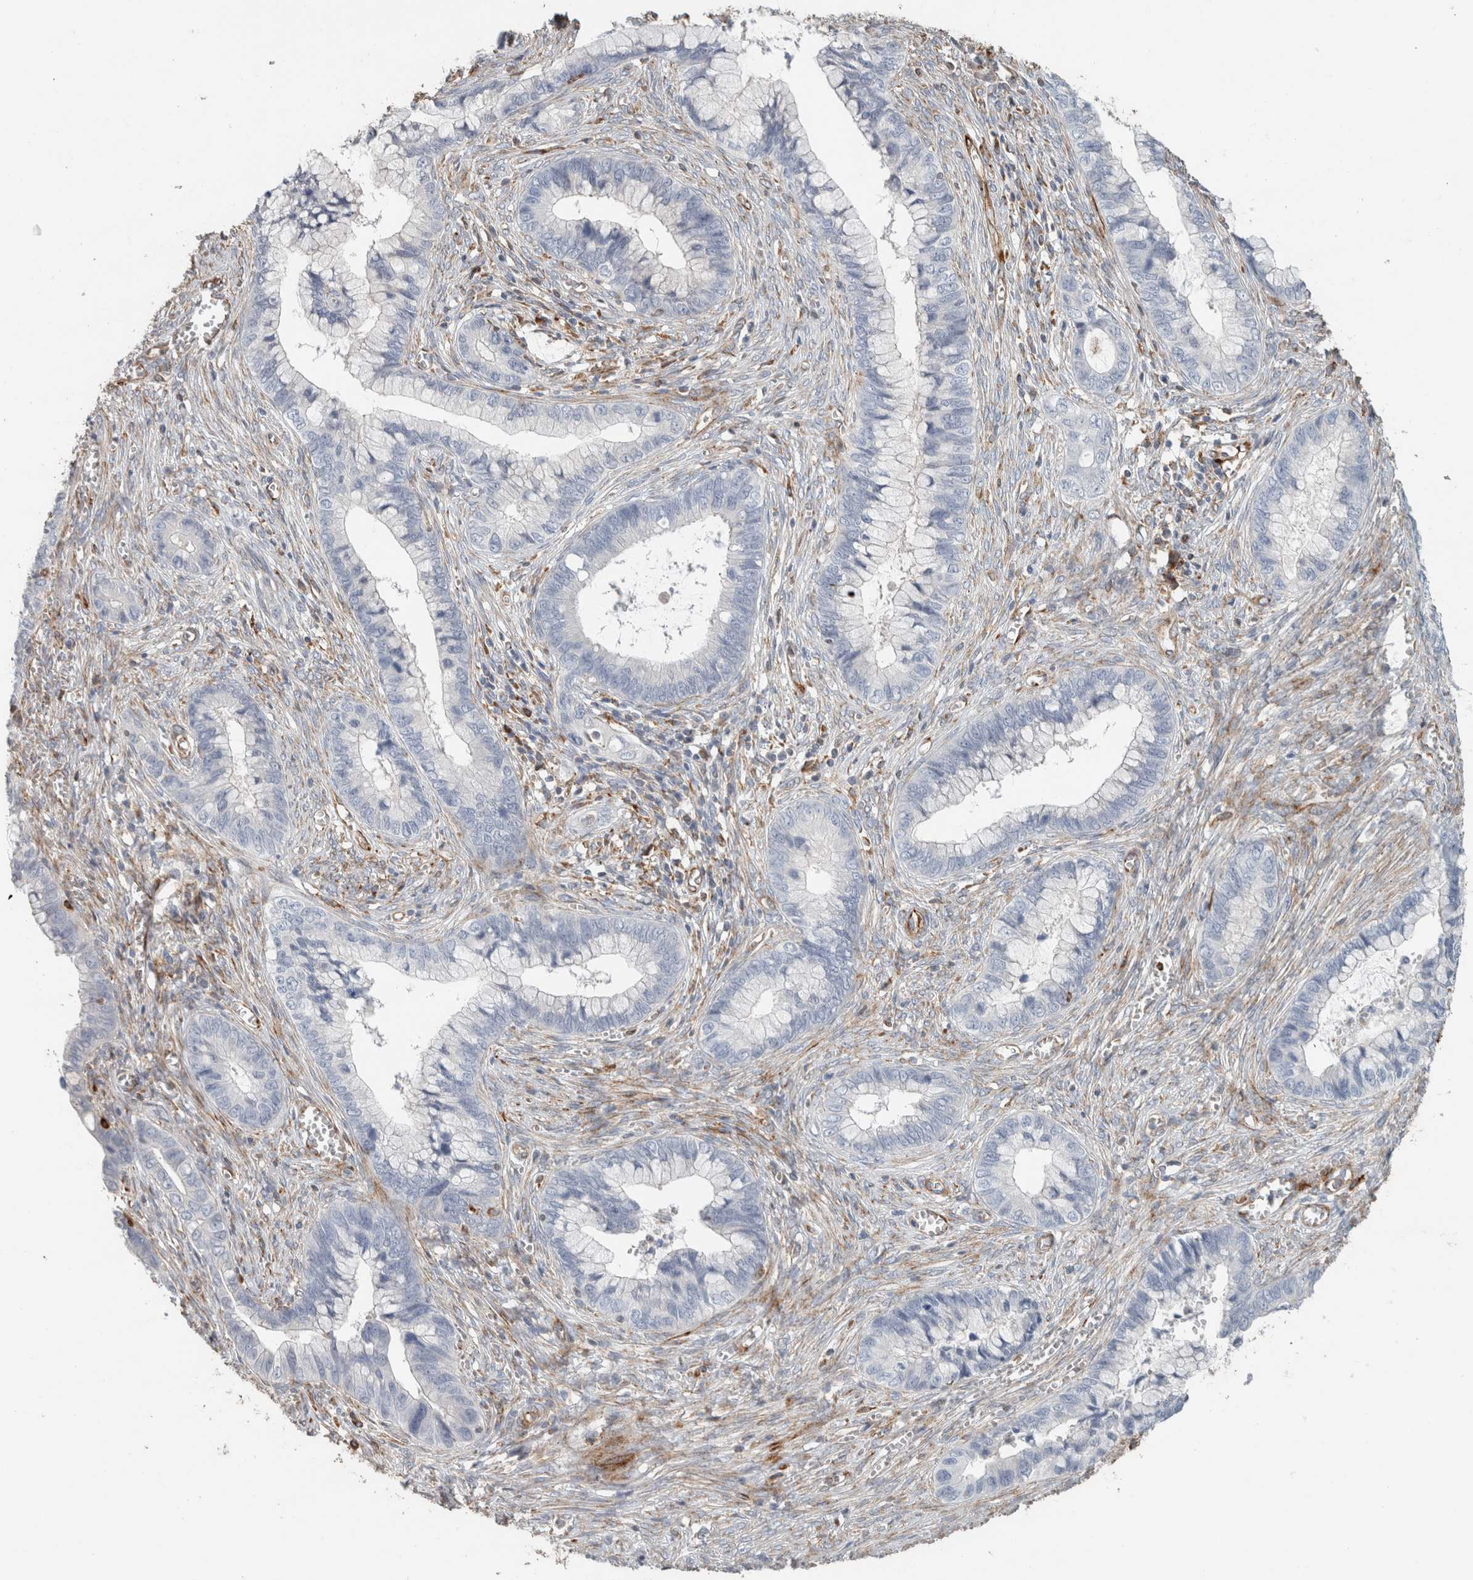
{"staining": {"intensity": "negative", "quantity": "none", "location": "none"}, "tissue": "cervical cancer", "cell_type": "Tumor cells", "image_type": "cancer", "snomed": [{"axis": "morphology", "description": "Adenocarcinoma, NOS"}, {"axis": "topography", "description": "Cervix"}], "caption": "Tumor cells show no significant expression in cervical adenocarcinoma. (DAB (3,3'-diaminobenzidine) IHC visualized using brightfield microscopy, high magnification).", "gene": "LY86", "patient": {"sex": "female", "age": 44}}